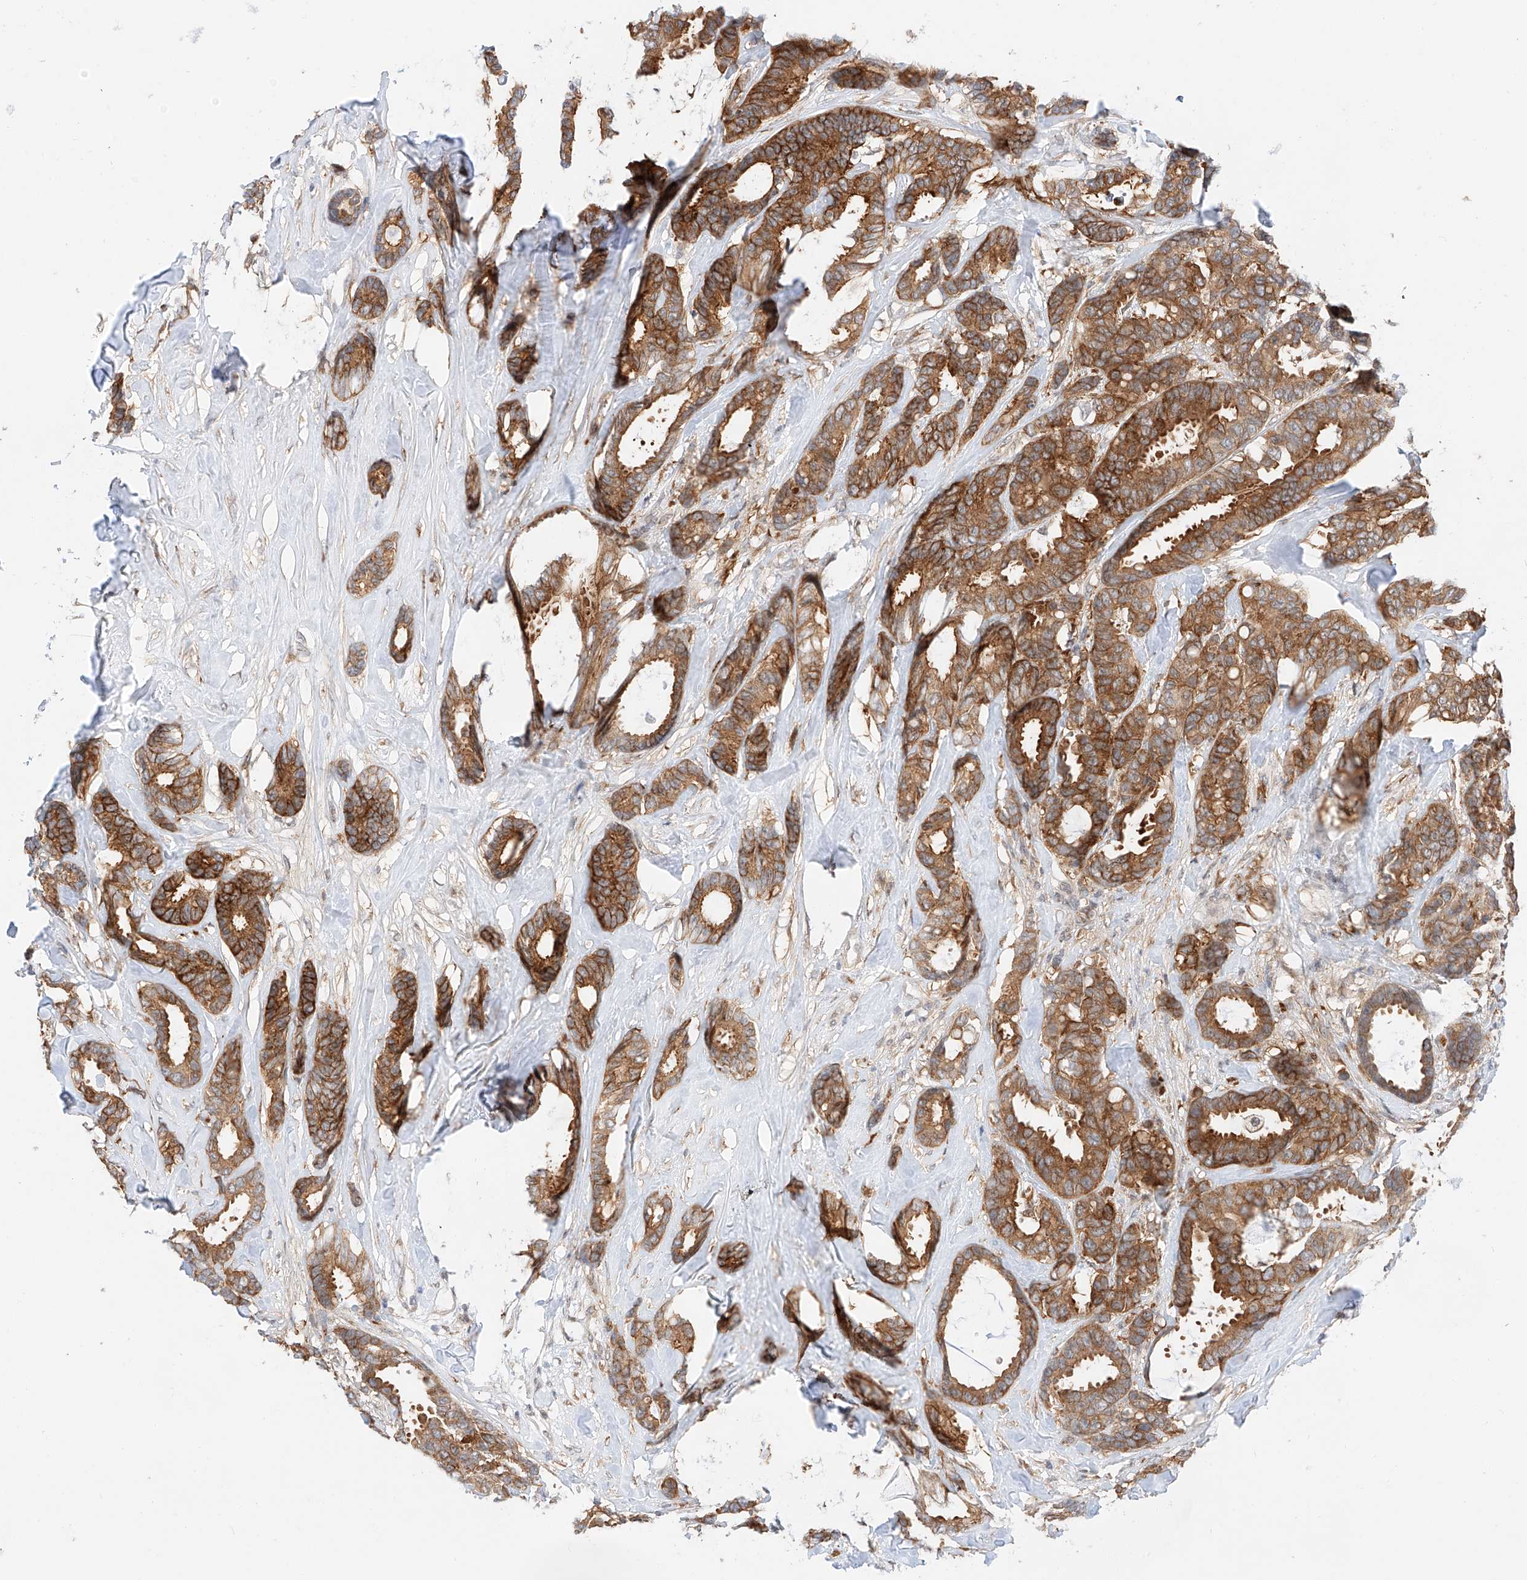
{"staining": {"intensity": "moderate", "quantity": ">75%", "location": "cytoplasmic/membranous"}, "tissue": "breast cancer", "cell_type": "Tumor cells", "image_type": "cancer", "snomed": [{"axis": "morphology", "description": "Duct carcinoma"}, {"axis": "topography", "description": "Breast"}], "caption": "Immunohistochemical staining of human breast invasive ductal carcinoma displays medium levels of moderate cytoplasmic/membranous staining in approximately >75% of tumor cells. Ihc stains the protein in brown and the nuclei are stained blue.", "gene": "CARMIL1", "patient": {"sex": "female", "age": 87}}